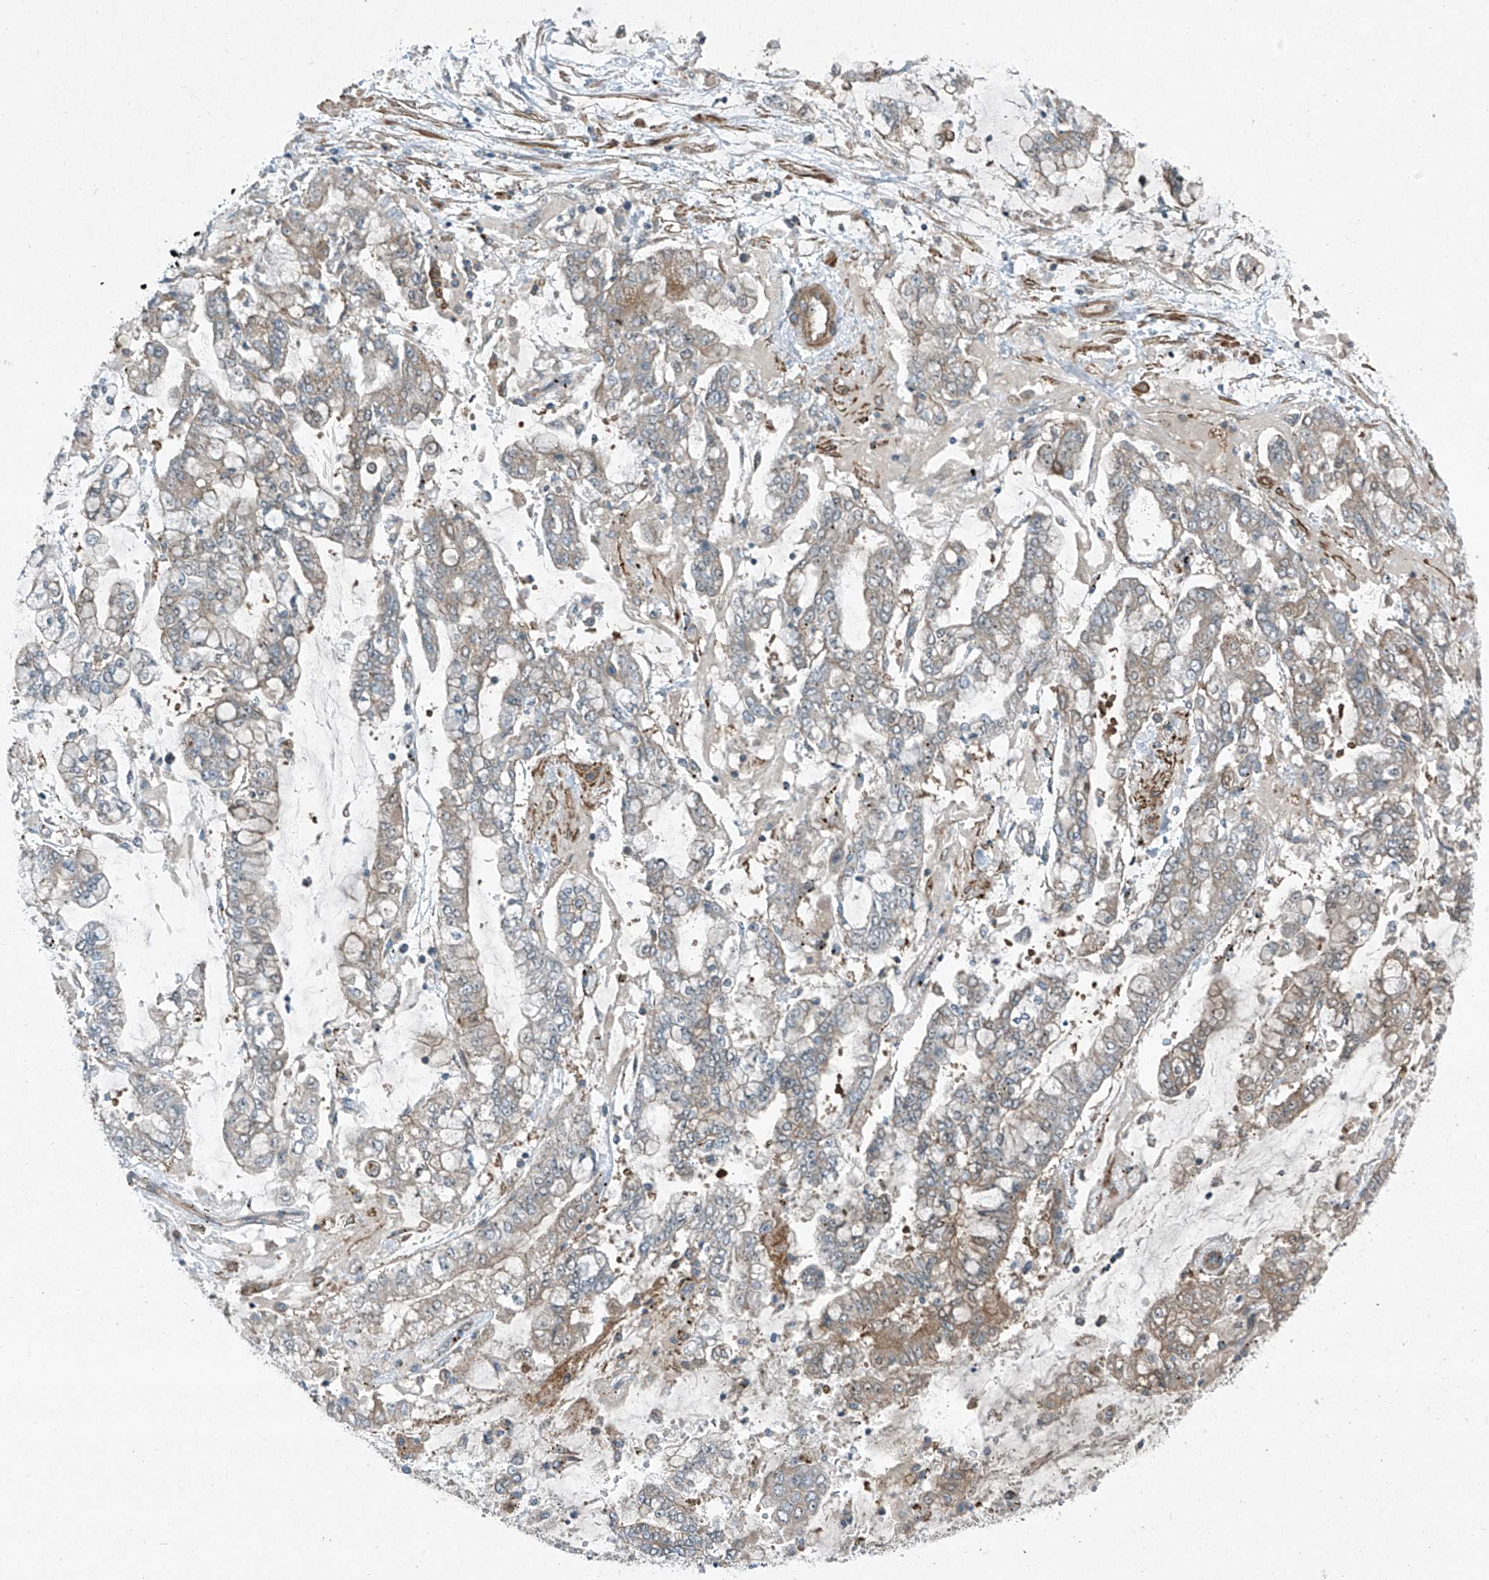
{"staining": {"intensity": "weak", "quantity": "<25%", "location": "cytoplasmic/membranous"}, "tissue": "stomach cancer", "cell_type": "Tumor cells", "image_type": "cancer", "snomed": [{"axis": "morphology", "description": "Normal tissue, NOS"}, {"axis": "morphology", "description": "Adenocarcinoma, NOS"}, {"axis": "topography", "description": "Stomach, upper"}, {"axis": "topography", "description": "Stomach"}], "caption": "Tumor cells are negative for brown protein staining in stomach cancer. (Brightfield microscopy of DAB (3,3'-diaminobenzidine) immunohistochemistry (IHC) at high magnification).", "gene": "PPCS", "patient": {"sex": "male", "age": 76}}